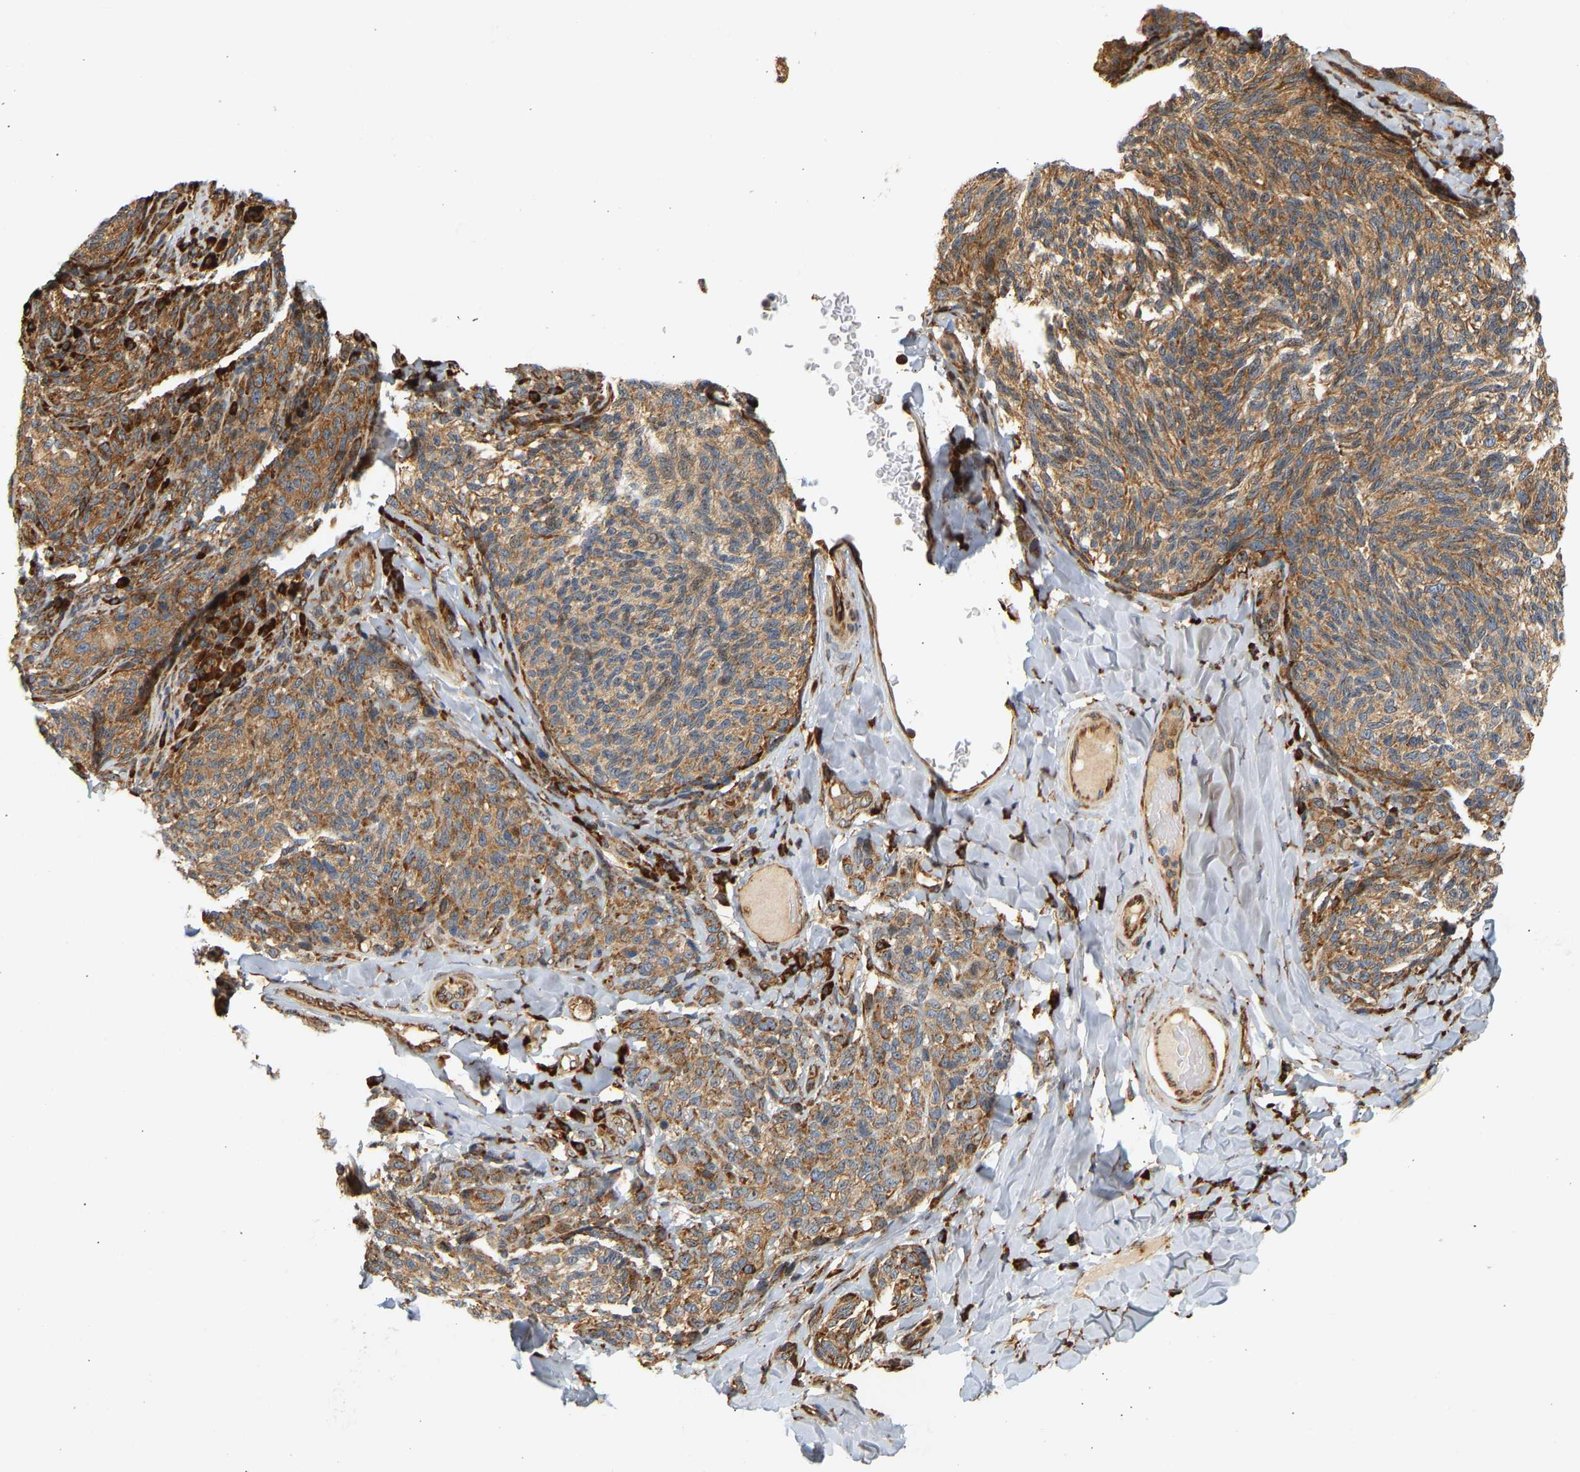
{"staining": {"intensity": "moderate", "quantity": ">75%", "location": "cytoplasmic/membranous"}, "tissue": "melanoma", "cell_type": "Tumor cells", "image_type": "cancer", "snomed": [{"axis": "morphology", "description": "Malignant melanoma, NOS"}, {"axis": "topography", "description": "Skin"}], "caption": "A high-resolution photomicrograph shows immunohistochemistry staining of malignant melanoma, which demonstrates moderate cytoplasmic/membranous staining in about >75% of tumor cells.", "gene": "RPS14", "patient": {"sex": "female", "age": 73}}